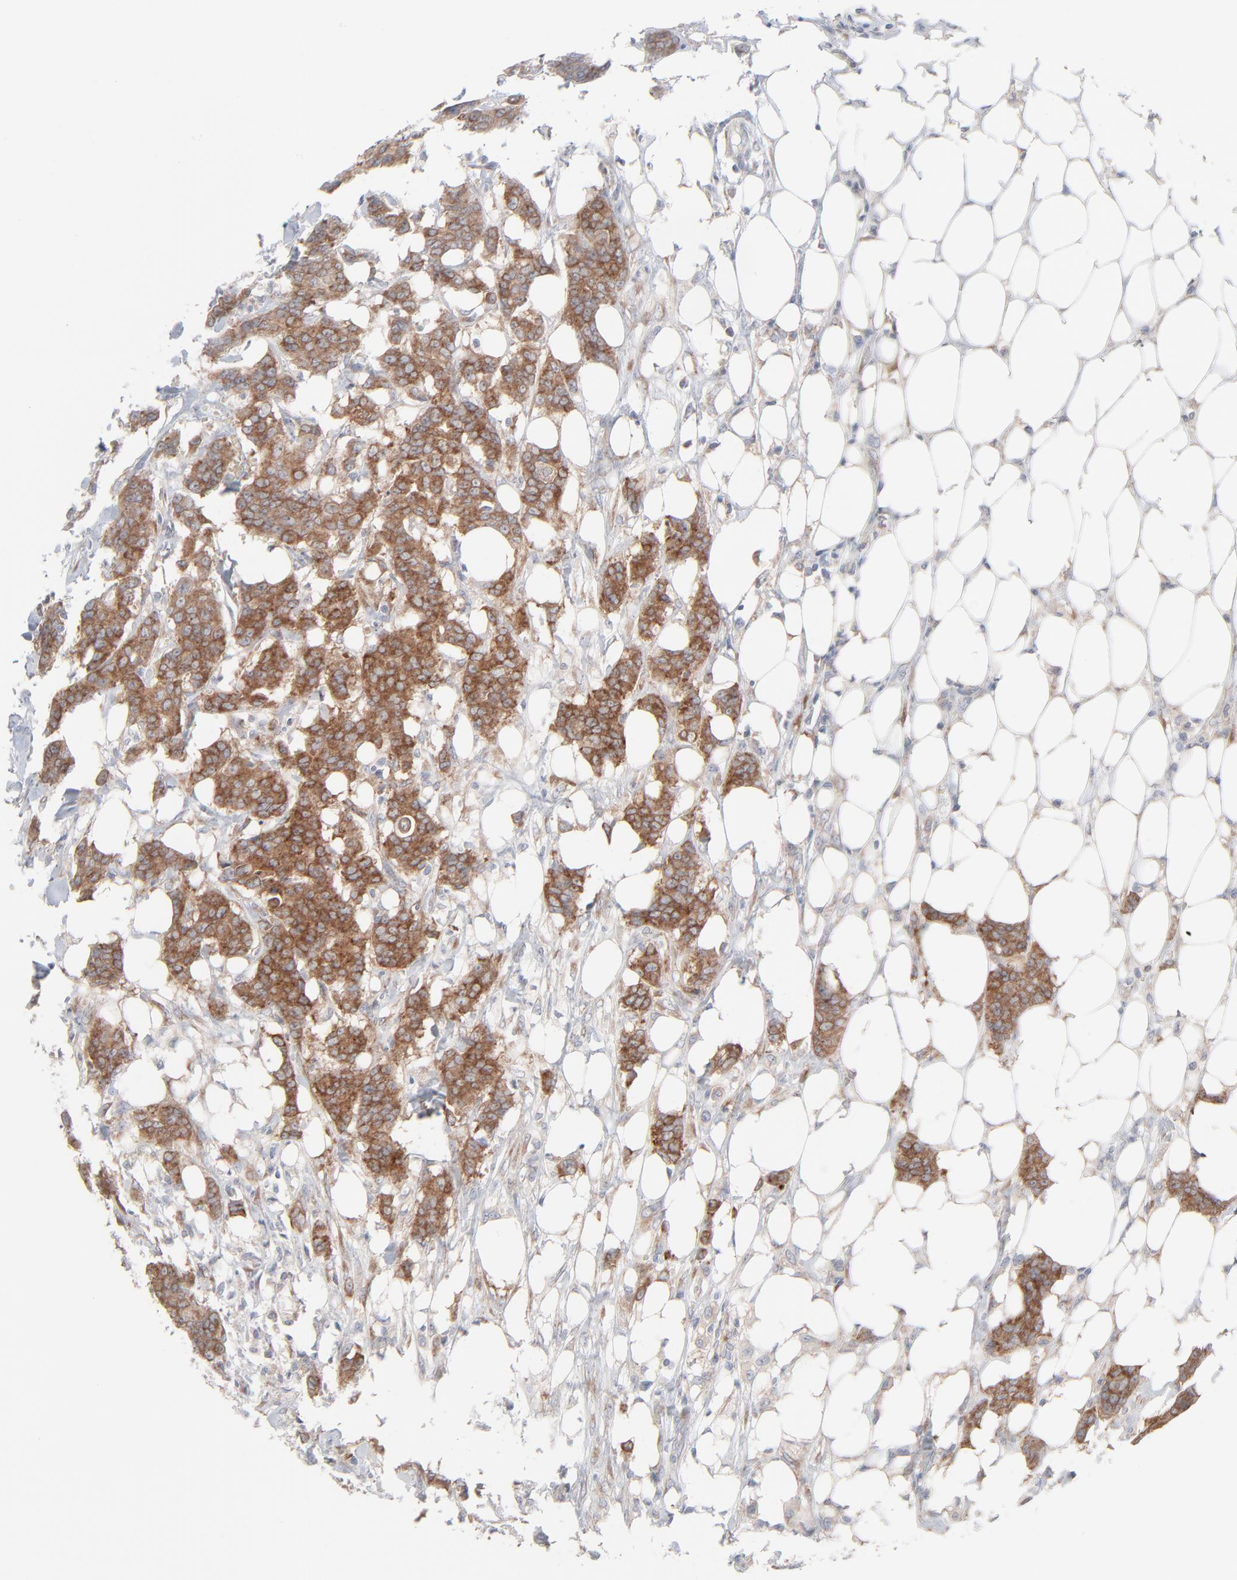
{"staining": {"intensity": "strong", "quantity": ">75%", "location": "cytoplasmic/membranous"}, "tissue": "breast cancer", "cell_type": "Tumor cells", "image_type": "cancer", "snomed": [{"axis": "morphology", "description": "Duct carcinoma"}, {"axis": "topography", "description": "Breast"}], "caption": "Tumor cells display high levels of strong cytoplasmic/membranous staining in about >75% of cells in human invasive ductal carcinoma (breast).", "gene": "KDSR", "patient": {"sex": "female", "age": 40}}